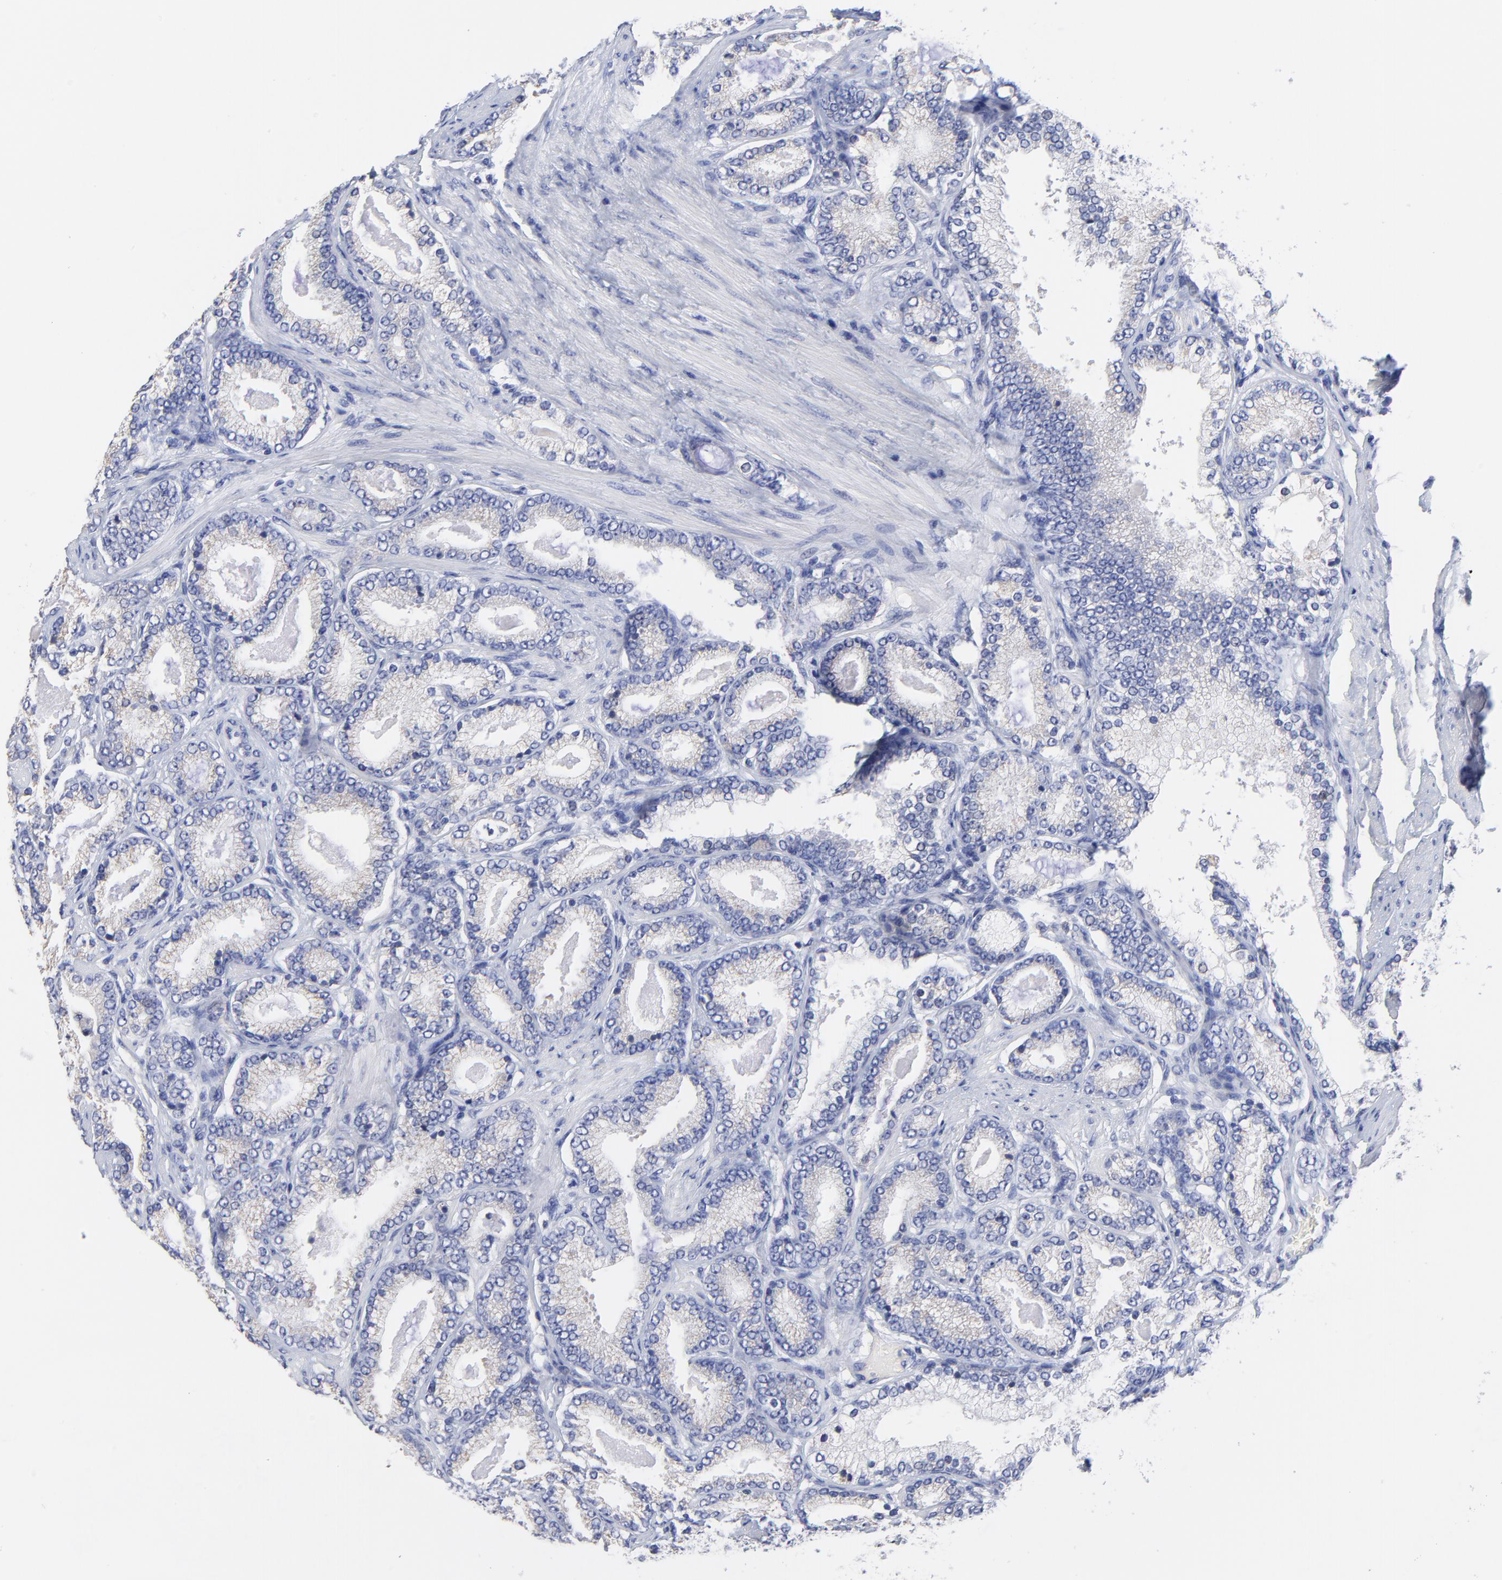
{"staining": {"intensity": "negative", "quantity": "none", "location": "none"}, "tissue": "prostate cancer", "cell_type": "Tumor cells", "image_type": "cancer", "snomed": [{"axis": "morphology", "description": "Adenocarcinoma, Low grade"}, {"axis": "topography", "description": "Prostate"}], "caption": "IHC photomicrograph of neoplastic tissue: prostate low-grade adenocarcinoma stained with DAB demonstrates no significant protein staining in tumor cells.", "gene": "LAX1", "patient": {"sex": "male", "age": 71}}